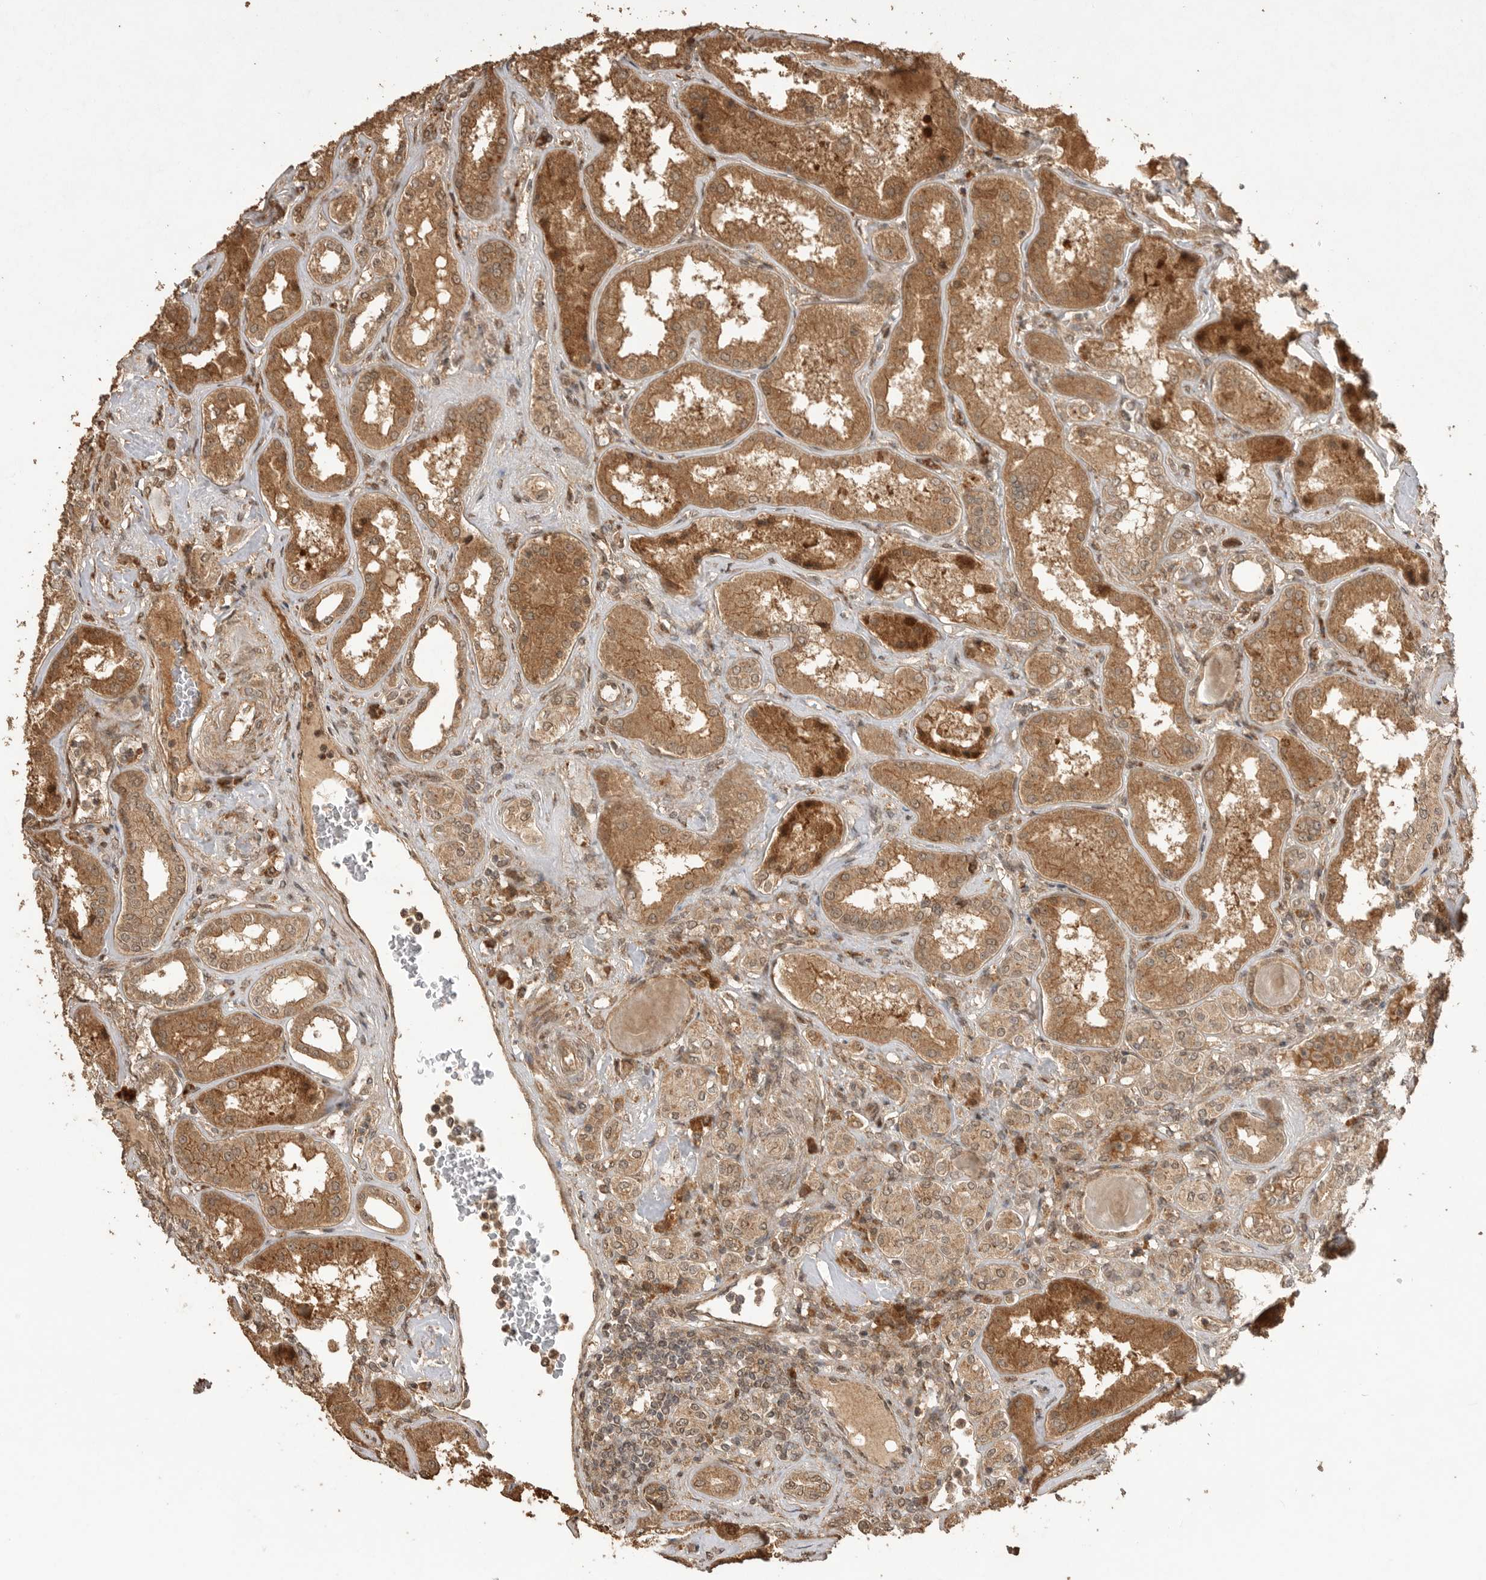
{"staining": {"intensity": "moderate", "quantity": ">75%", "location": "cytoplasmic/membranous"}, "tissue": "kidney", "cell_type": "Cells in glomeruli", "image_type": "normal", "snomed": [{"axis": "morphology", "description": "Normal tissue, NOS"}, {"axis": "topography", "description": "Kidney"}], "caption": "IHC (DAB (3,3'-diaminobenzidine)) staining of normal kidney reveals moderate cytoplasmic/membranous protein staining in approximately >75% of cells in glomeruli.", "gene": "BOC", "patient": {"sex": "female", "age": 56}}